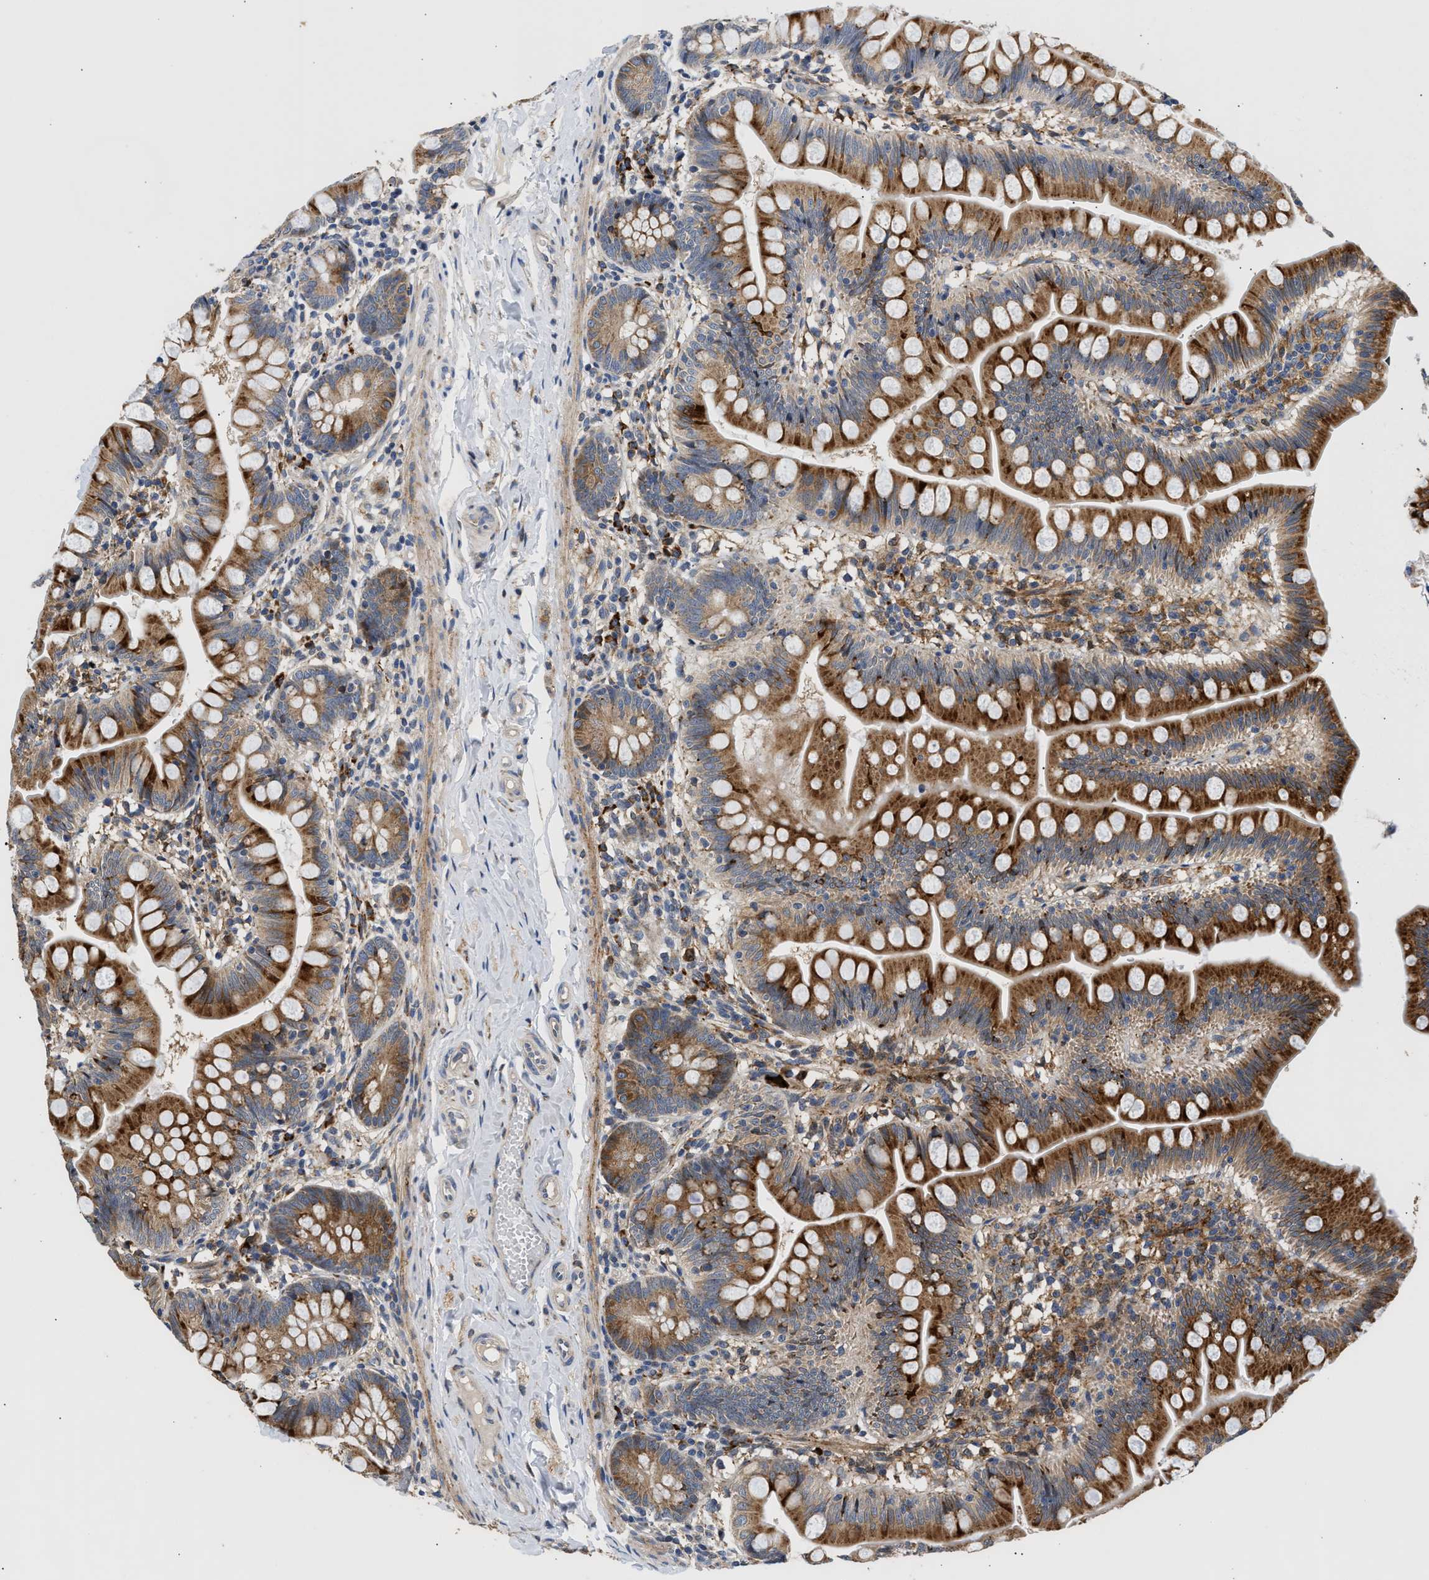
{"staining": {"intensity": "strong", "quantity": ">75%", "location": "cytoplasmic/membranous"}, "tissue": "small intestine", "cell_type": "Glandular cells", "image_type": "normal", "snomed": [{"axis": "morphology", "description": "Normal tissue, NOS"}, {"axis": "topography", "description": "Small intestine"}], "caption": "A high-resolution histopathology image shows IHC staining of benign small intestine, which displays strong cytoplasmic/membranous positivity in about >75% of glandular cells. Nuclei are stained in blue.", "gene": "AMZ1", "patient": {"sex": "male", "age": 7}}